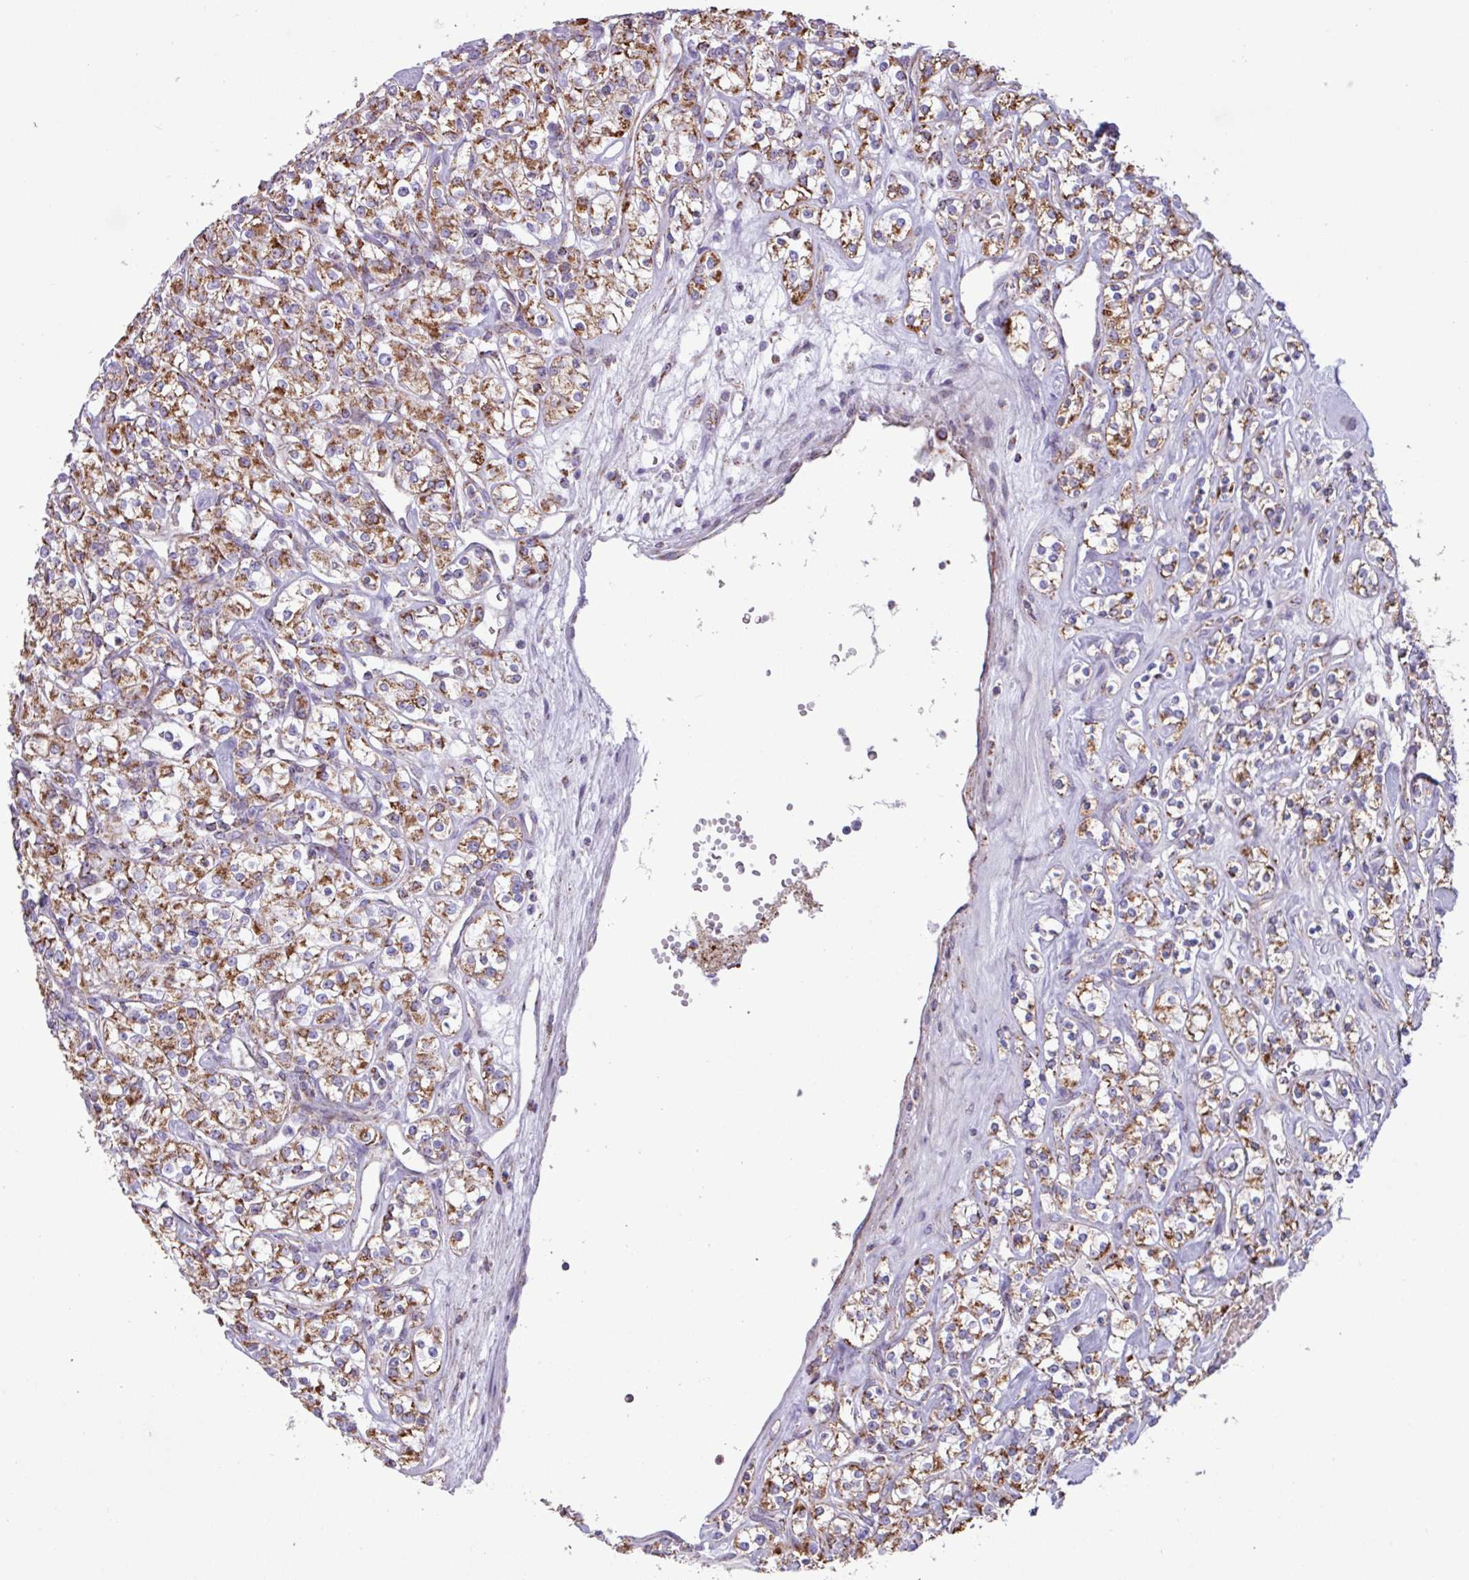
{"staining": {"intensity": "moderate", "quantity": ">75%", "location": "cytoplasmic/membranous"}, "tissue": "renal cancer", "cell_type": "Tumor cells", "image_type": "cancer", "snomed": [{"axis": "morphology", "description": "Adenocarcinoma, NOS"}, {"axis": "topography", "description": "Kidney"}], "caption": "Human renal adenocarcinoma stained with a brown dye shows moderate cytoplasmic/membranous positive positivity in approximately >75% of tumor cells.", "gene": "RTL3", "patient": {"sex": "male", "age": 77}}